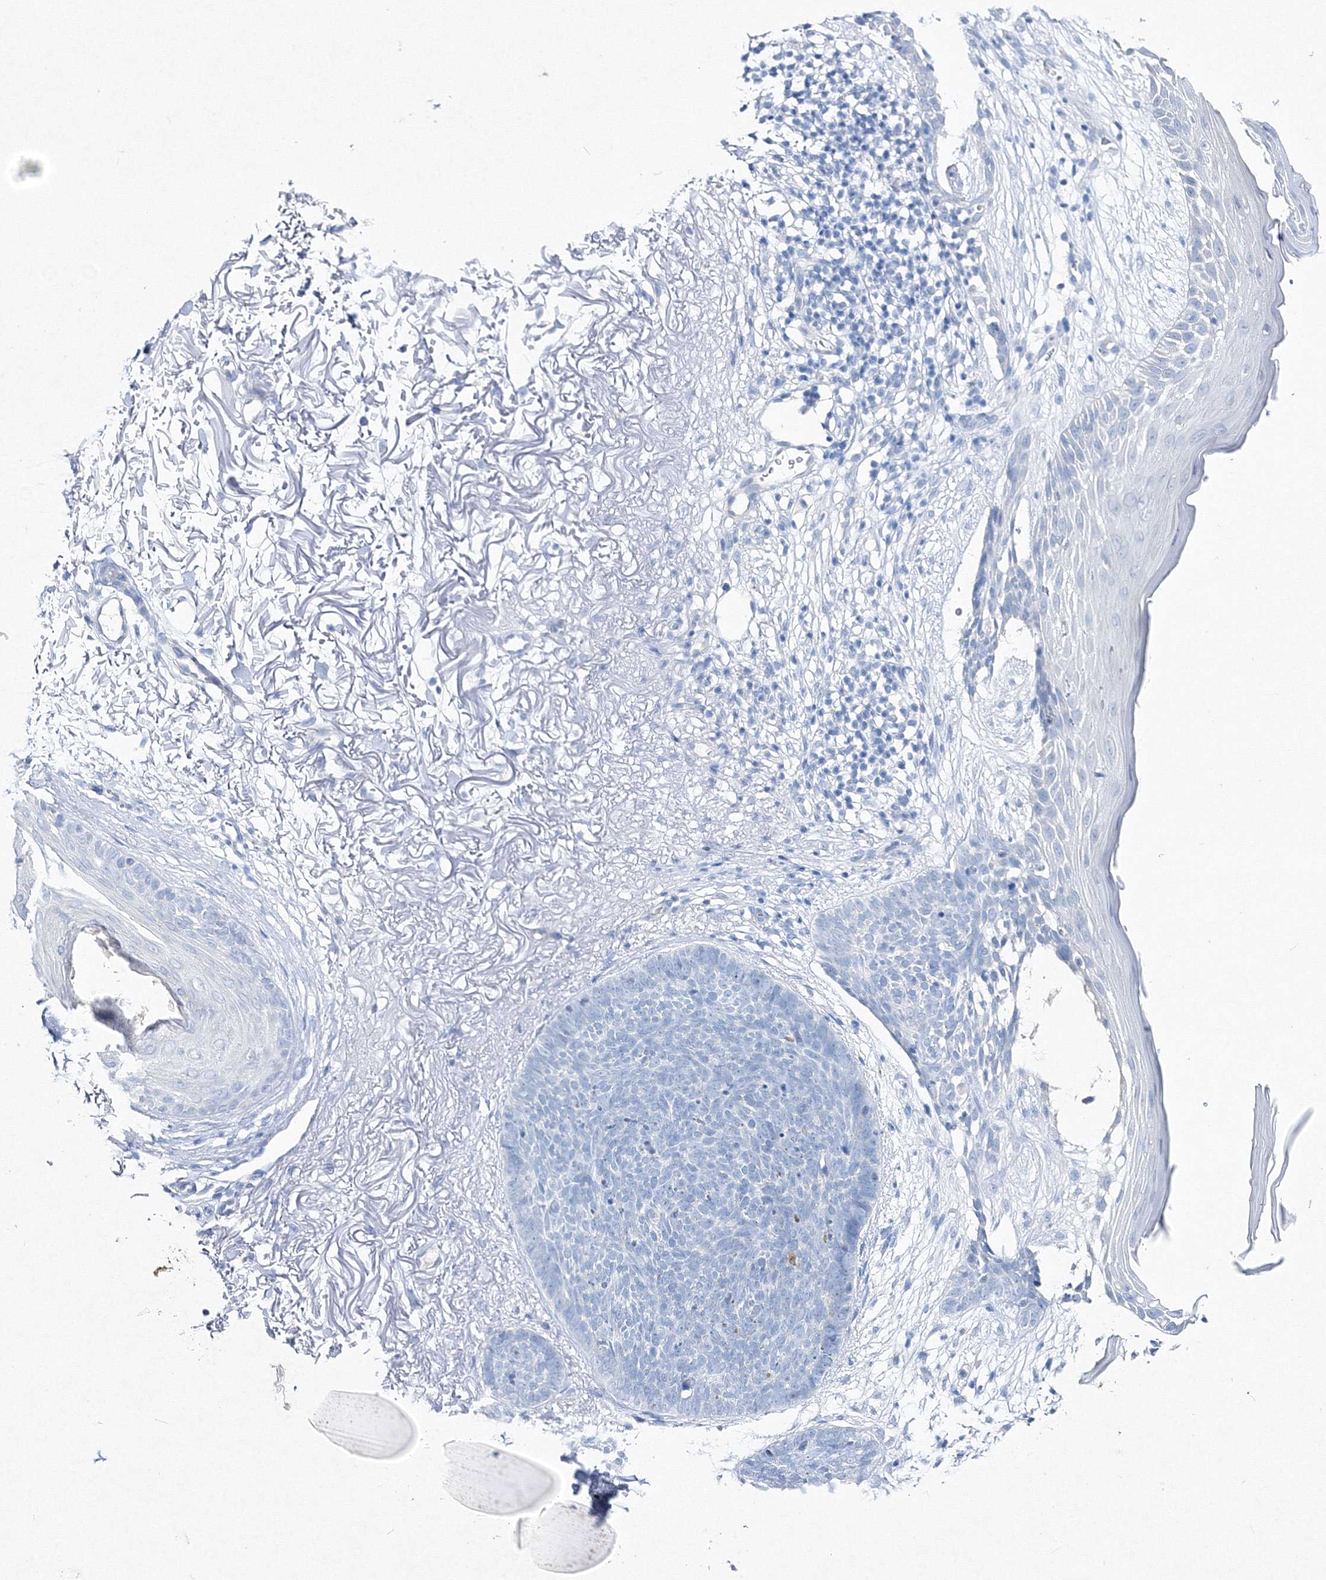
{"staining": {"intensity": "negative", "quantity": "none", "location": "none"}, "tissue": "skin cancer", "cell_type": "Tumor cells", "image_type": "cancer", "snomed": [{"axis": "morphology", "description": "Normal tissue, NOS"}, {"axis": "morphology", "description": "Basal cell carcinoma"}, {"axis": "topography", "description": "Skin"}], "caption": "Protein analysis of skin cancer (basal cell carcinoma) exhibits no significant staining in tumor cells.", "gene": "GCKR", "patient": {"sex": "female", "age": 70}}